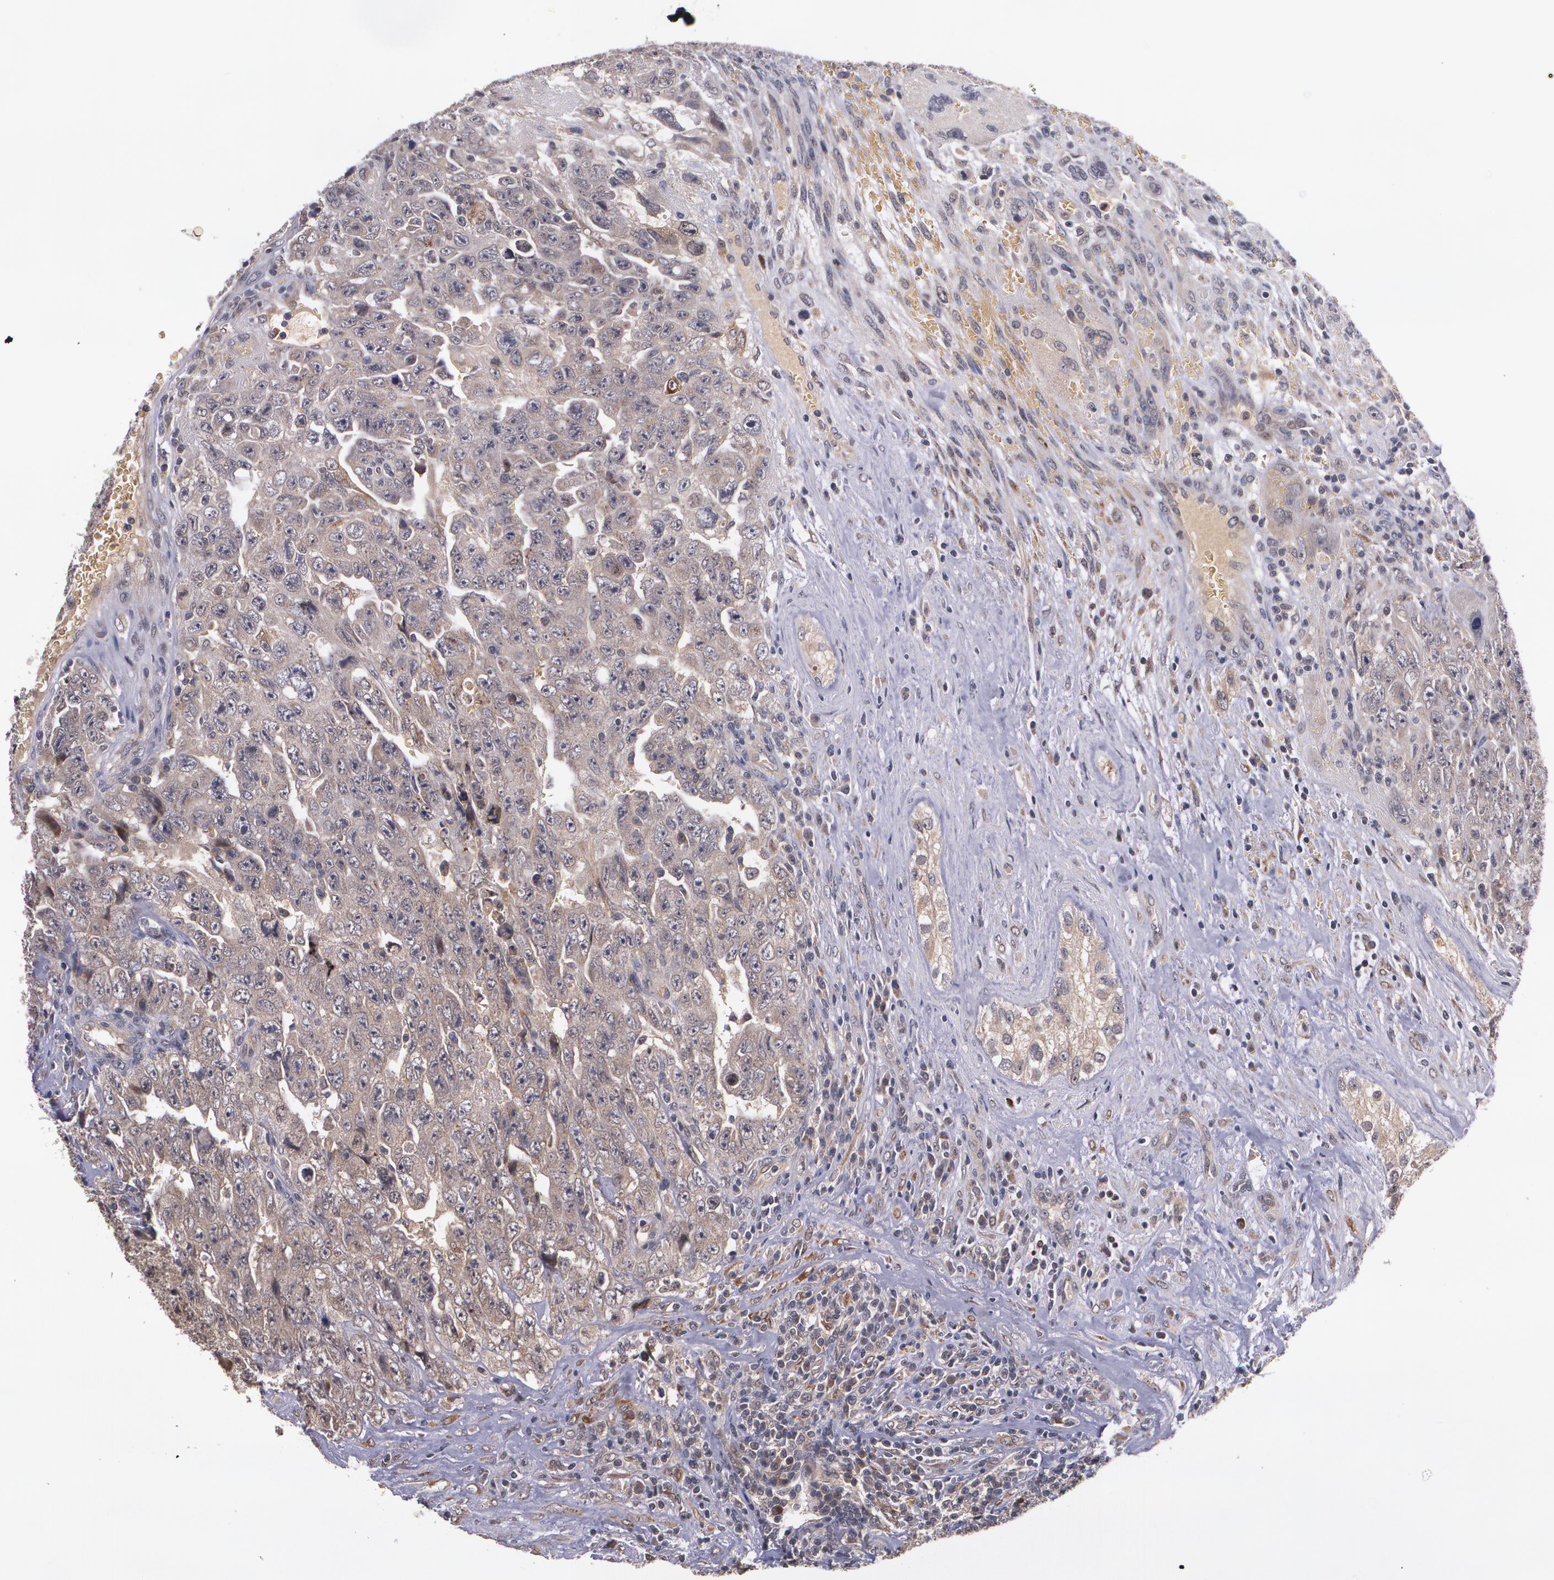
{"staining": {"intensity": "weak", "quantity": ">75%", "location": "cytoplasmic/membranous"}, "tissue": "testis cancer", "cell_type": "Tumor cells", "image_type": "cancer", "snomed": [{"axis": "morphology", "description": "Carcinoma, Embryonal, NOS"}, {"axis": "topography", "description": "Testis"}], "caption": "High-magnification brightfield microscopy of testis cancer stained with DAB (3,3'-diaminobenzidine) (brown) and counterstained with hematoxylin (blue). tumor cells exhibit weak cytoplasmic/membranous expression is appreciated in approximately>75% of cells.", "gene": "IFNGR2", "patient": {"sex": "male", "age": 28}}